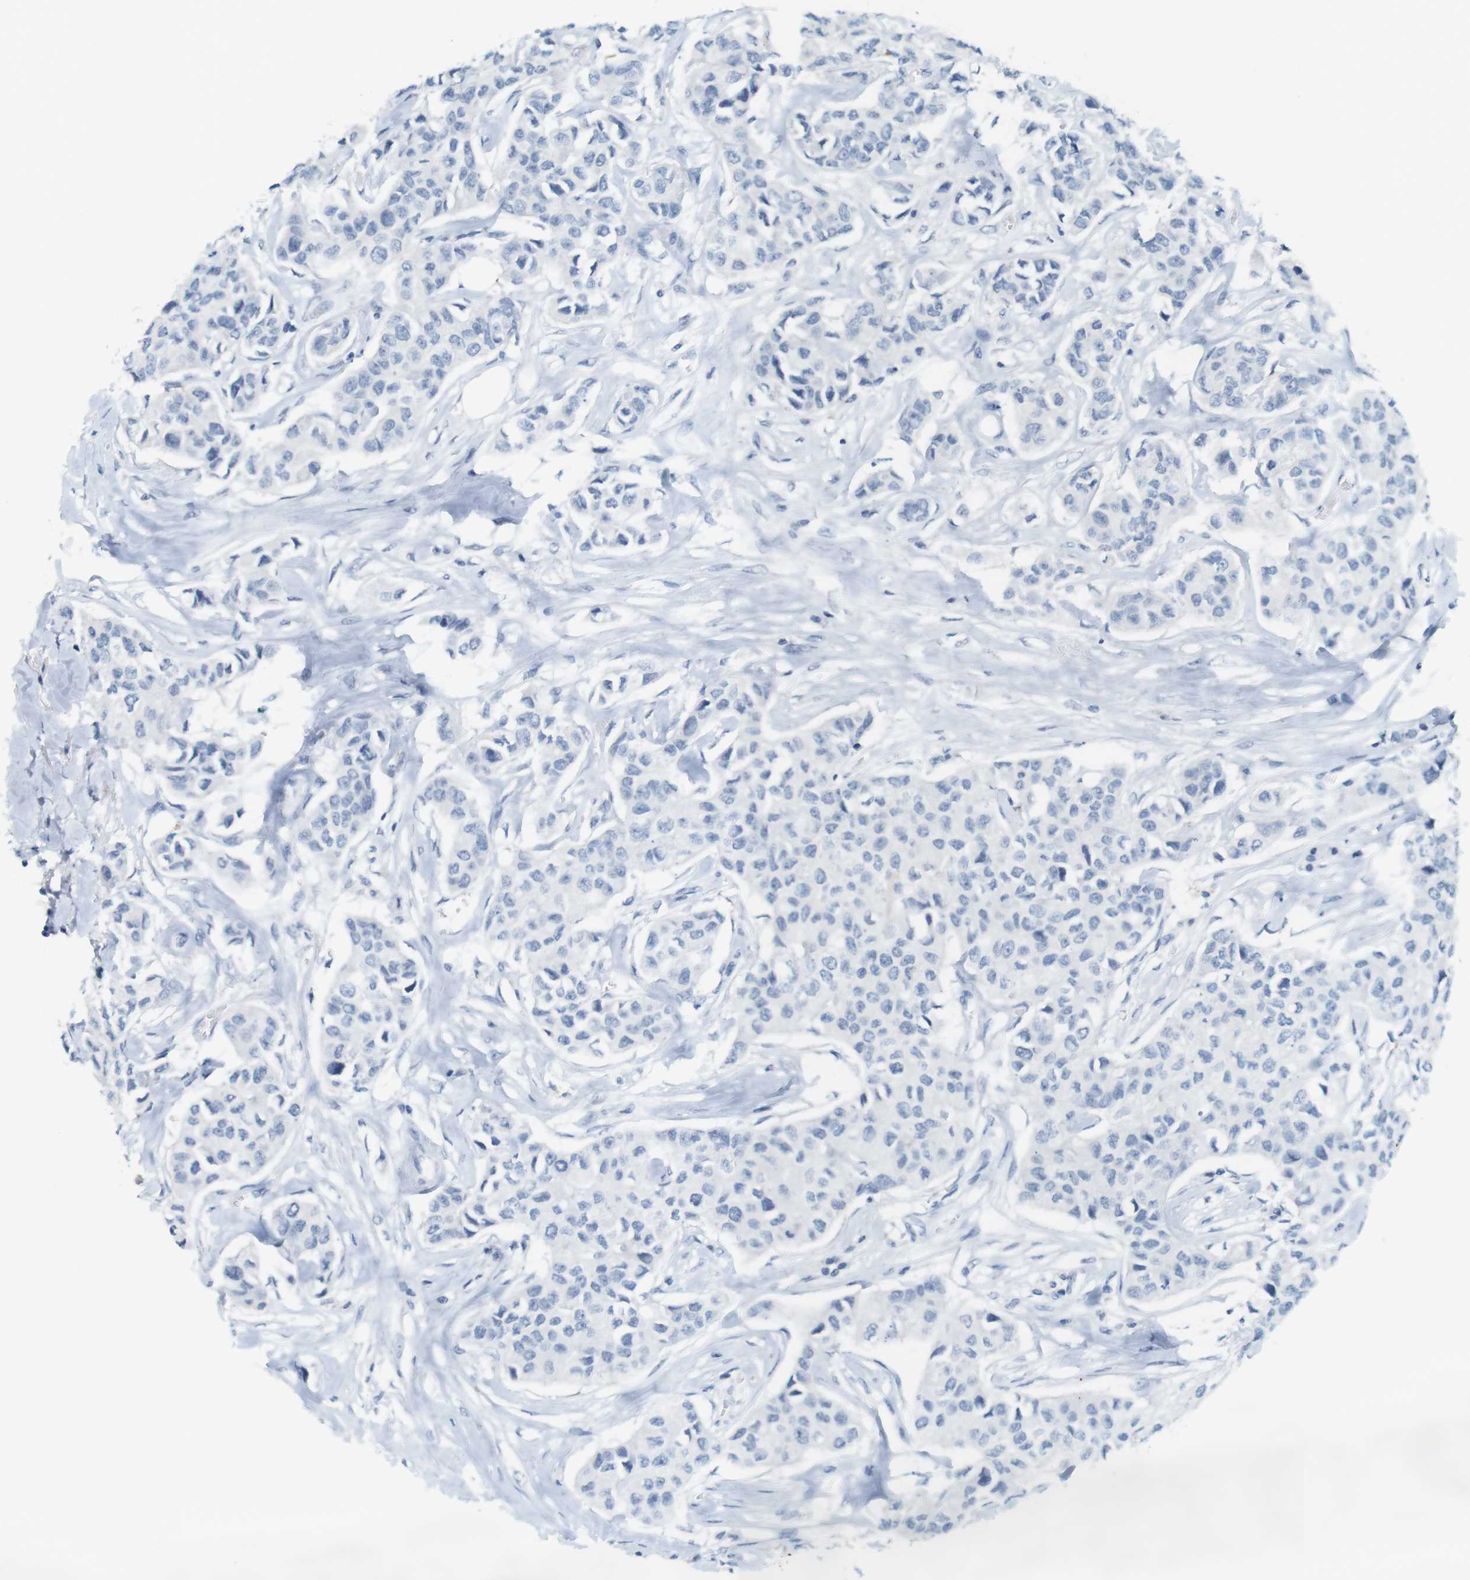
{"staining": {"intensity": "negative", "quantity": "none", "location": "none"}, "tissue": "breast cancer", "cell_type": "Tumor cells", "image_type": "cancer", "snomed": [{"axis": "morphology", "description": "Duct carcinoma"}, {"axis": "topography", "description": "Breast"}], "caption": "Photomicrograph shows no significant protein positivity in tumor cells of breast cancer (invasive ductal carcinoma). The staining is performed using DAB brown chromogen with nuclei counter-stained in using hematoxylin.", "gene": "CREB3L2", "patient": {"sex": "female", "age": 80}}